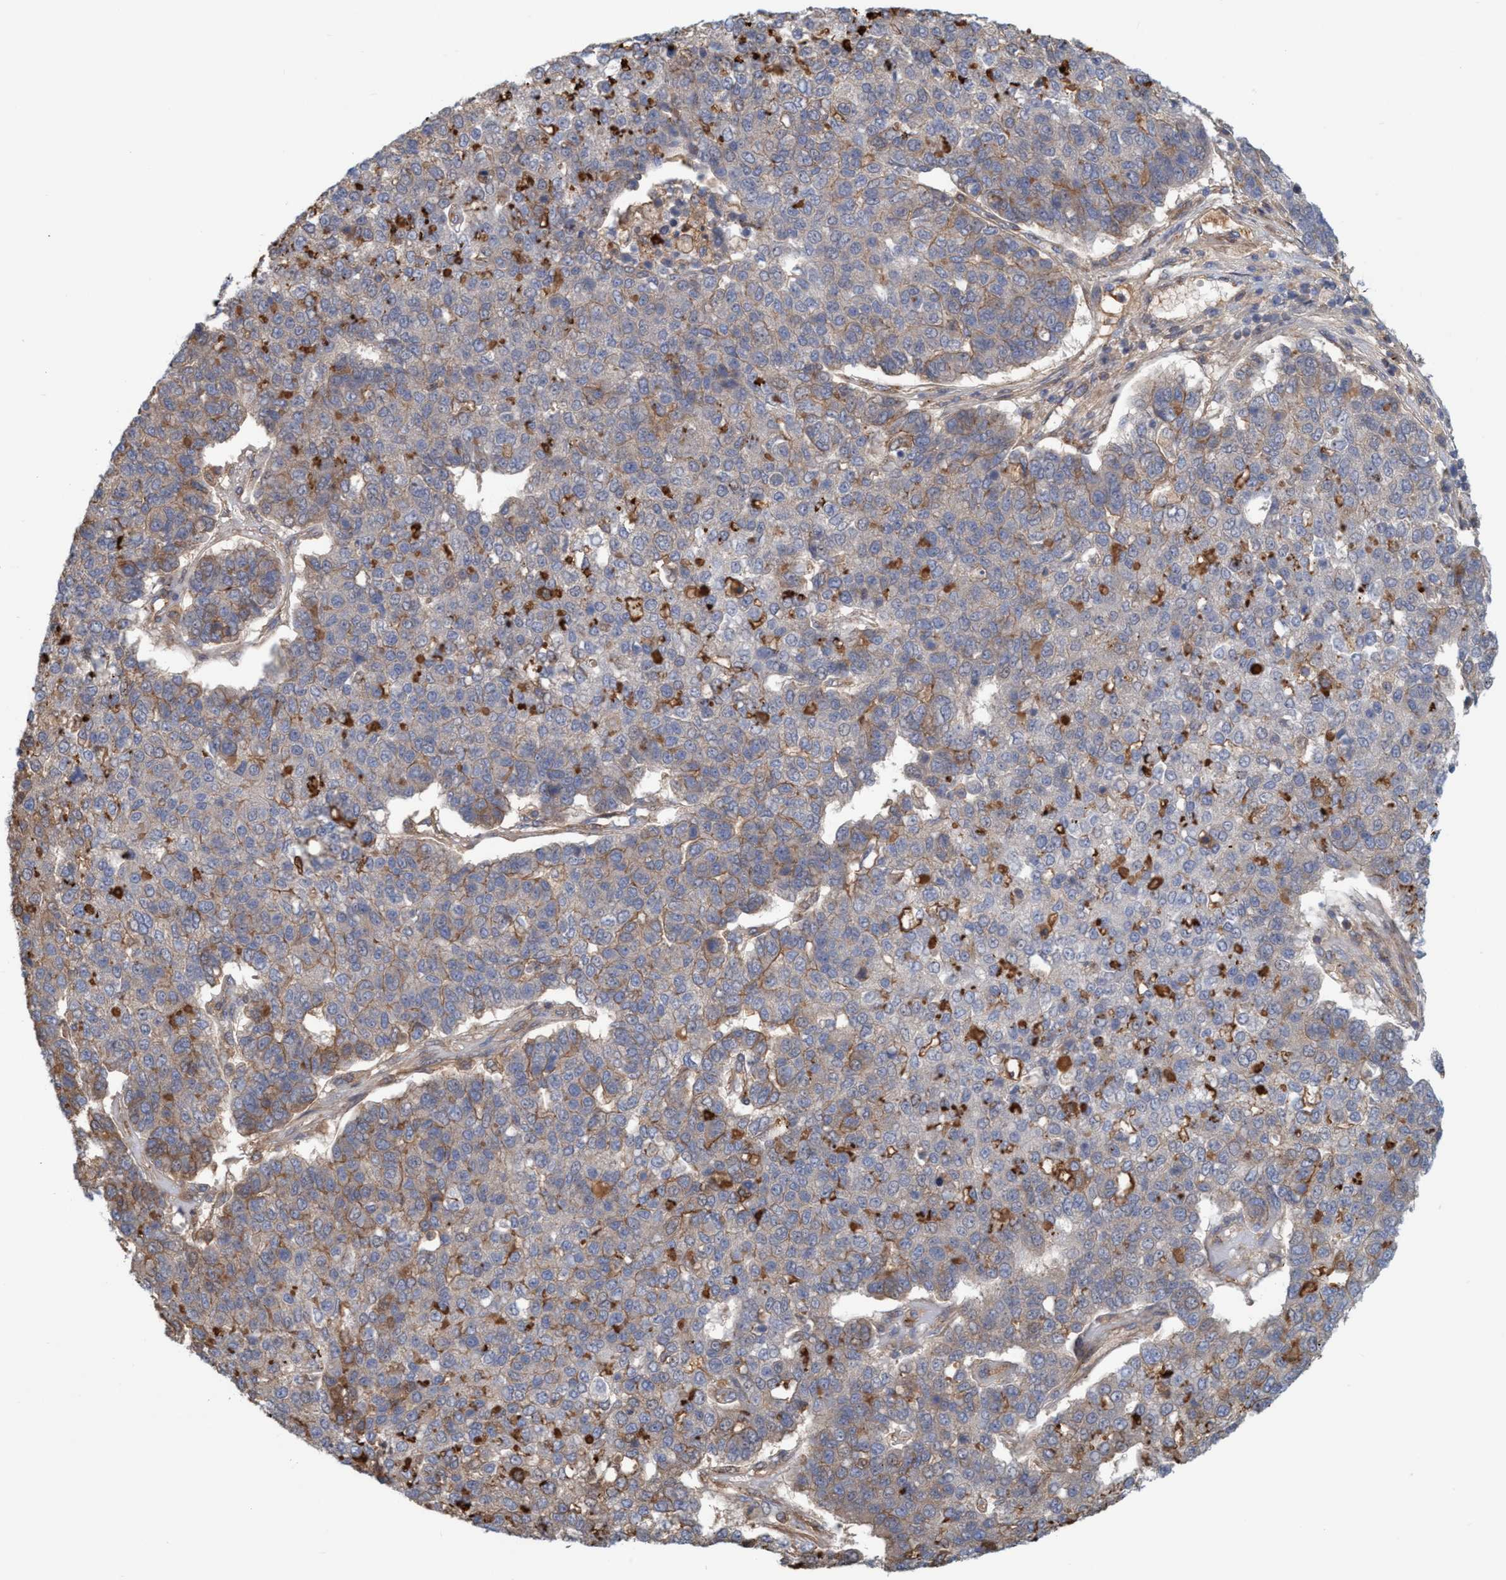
{"staining": {"intensity": "weak", "quantity": "<25%", "location": "cytoplasmic/membranous"}, "tissue": "pancreatic cancer", "cell_type": "Tumor cells", "image_type": "cancer", "snomed": [{"axis": "morphology", "description": "Adenocarcinoma, NOS"}, {"axis": "topography", "description": "Pancreas"}], "caption": "Pancreatic cancer was stained to show a protein in brown. There is no significant staining in tumor cells. (DAB (3,3'-diaminobenzidine) IHC, high magnification).", "gene": "SPECC1", "patient": {"sex": "female", "age": 61}}